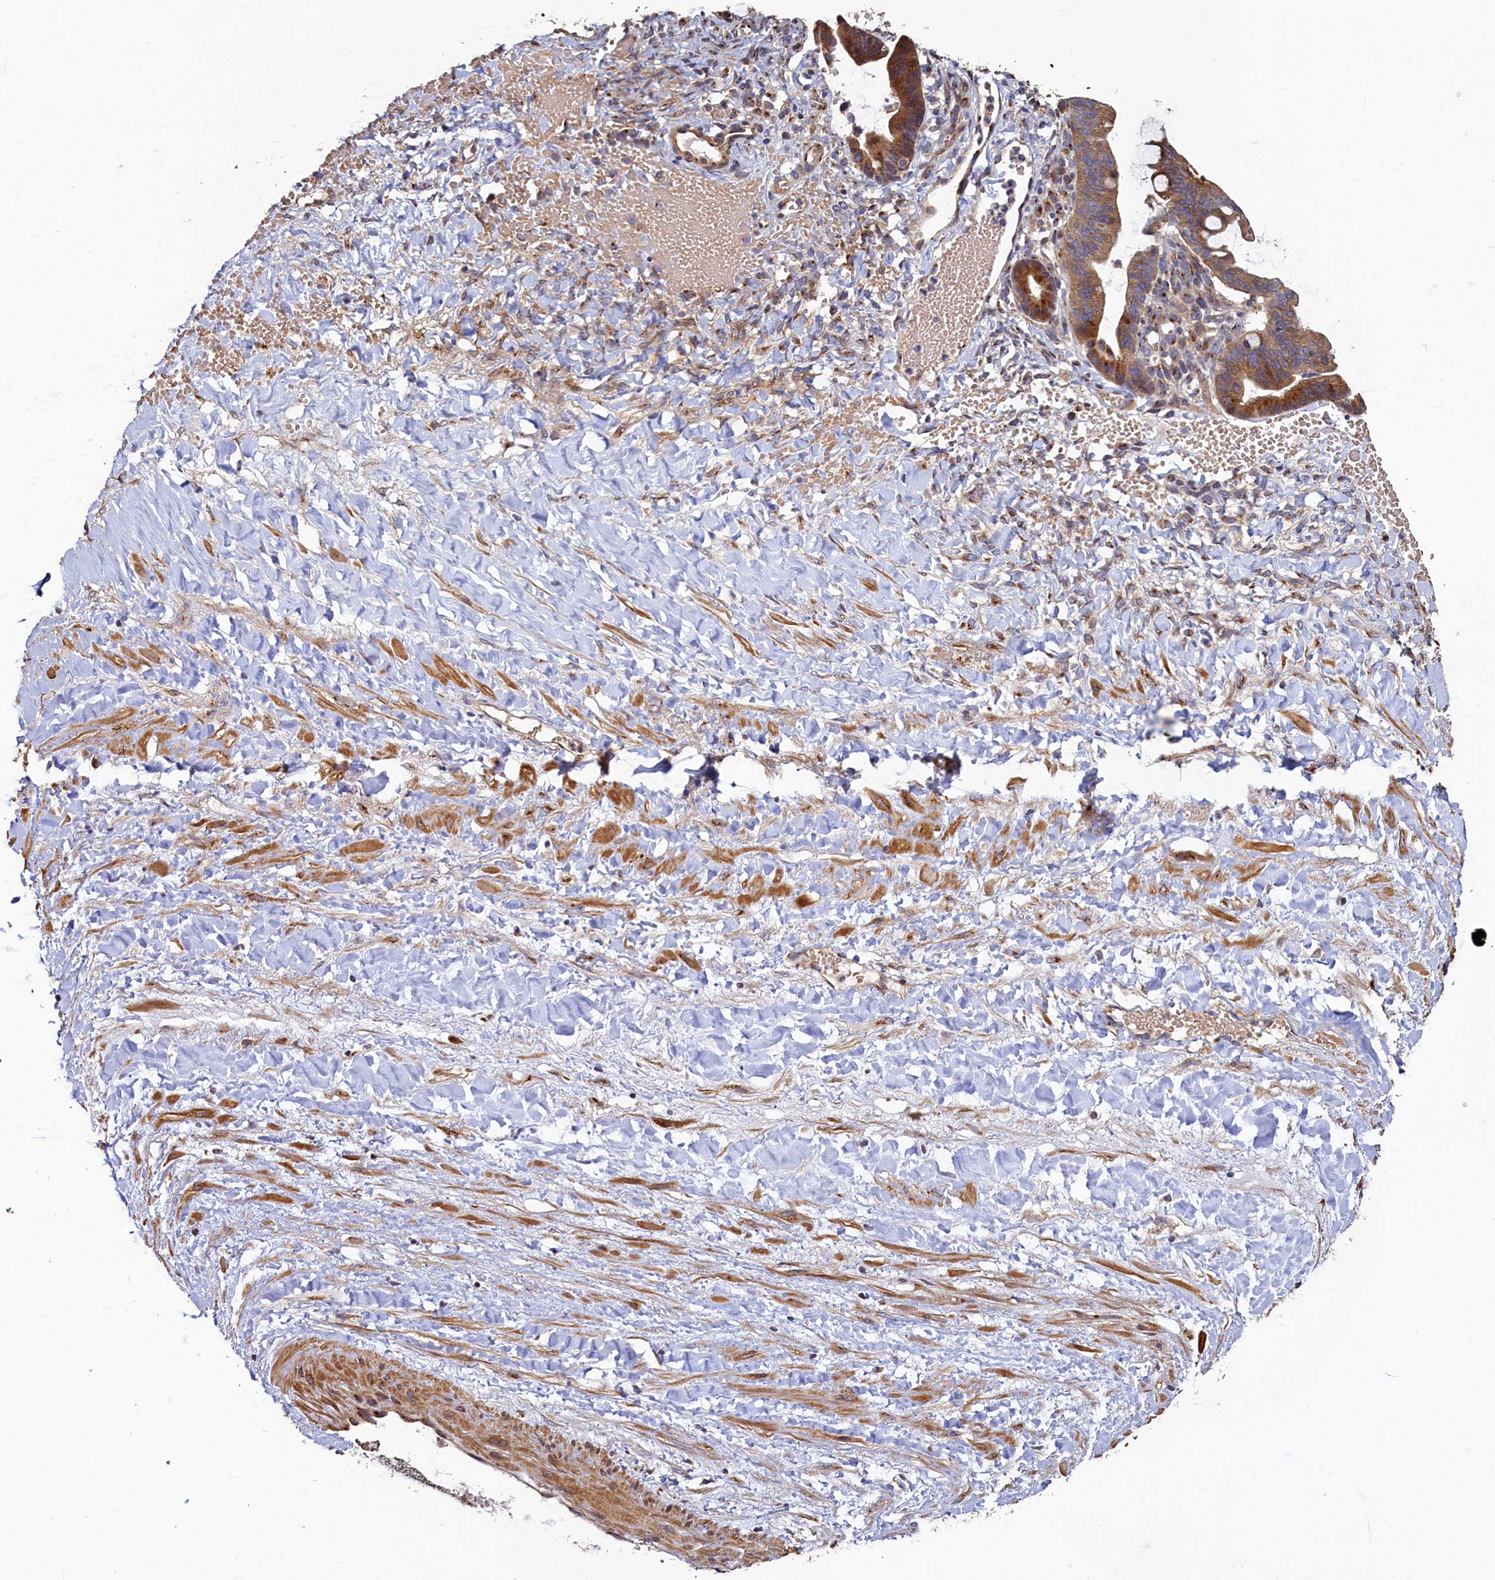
{"staining": {"intensity": "strong", "quantity": ">75%", "location": "cytoplasmic/membranous"}, "tissue": "ovarian cancer", "cell_type": "Tumor cells", "image_type": "cancer", "snomed": [{"axis": "morphology", "description": "Cystadenocarcinoma, mucinous, NOS"}, {"axis": "topography", "description": "Ovary"}], "caption": "About >75% of tumor cells in ovarian cancer (mucinous cystadenocarcinoma) display strong cytoplasmic/membranous protein positivity as visualized by brown immunohistochemical staining.", "gene": "TMEM181", "patient": {"sex": "female", "age": 73}}